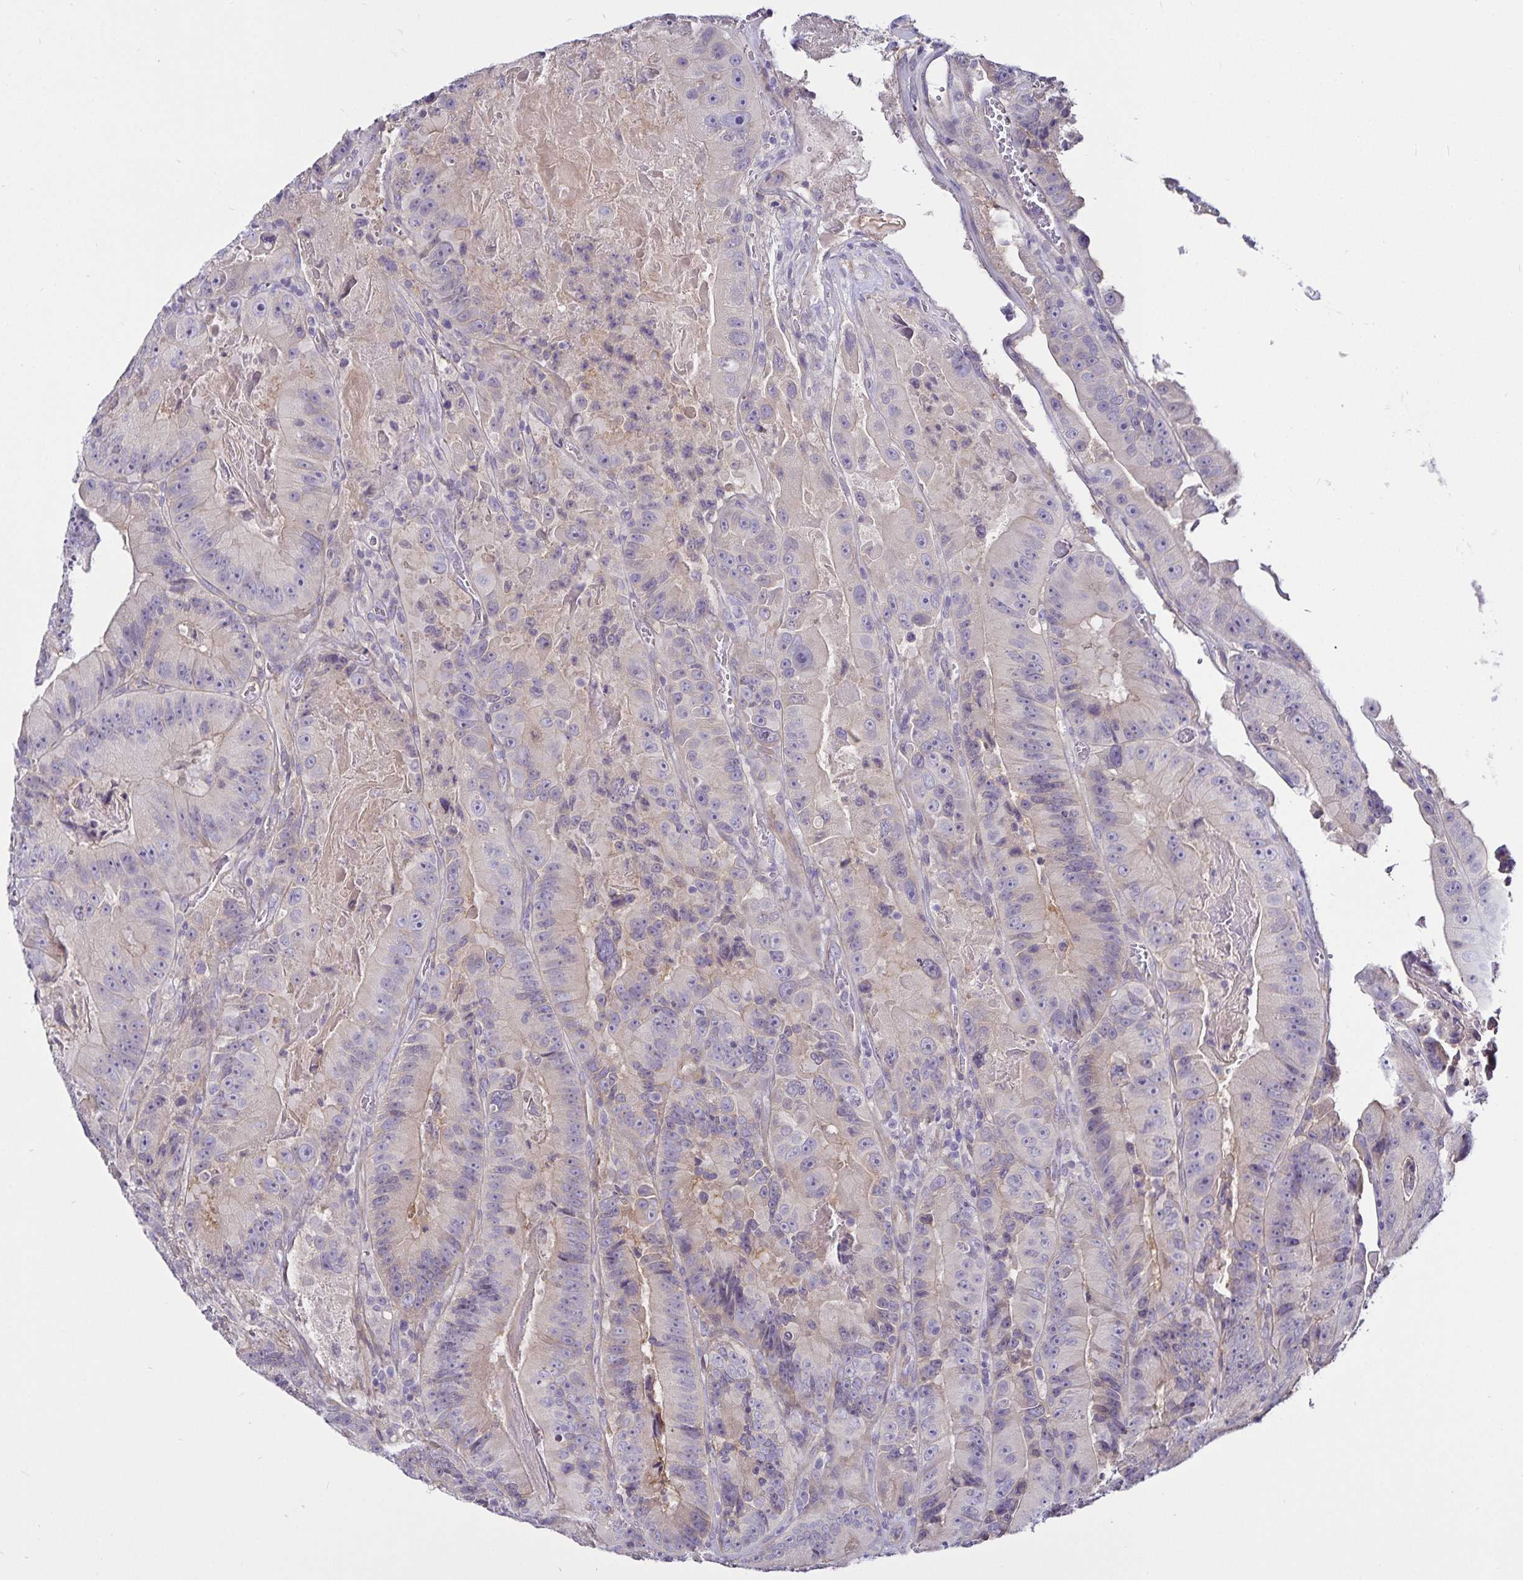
{"staining": {"intensity": "negative", "quantity": "none", "location": "none"}, "tissue": "colorectal cancer", "cell_type": "Tumor cells", "image_type": "cancer", "snomed": [{"axis": "morphology", "description": "Adenocarcinoma, NOS"}, {"axis": "topography", "description": "Colon"}], "caption": "Immunohistochemical staining of colorectal cancer displays no significant expression in tumor cells.", "gene": "GNG12", "patient": {"sex": "female", "age": 86}}